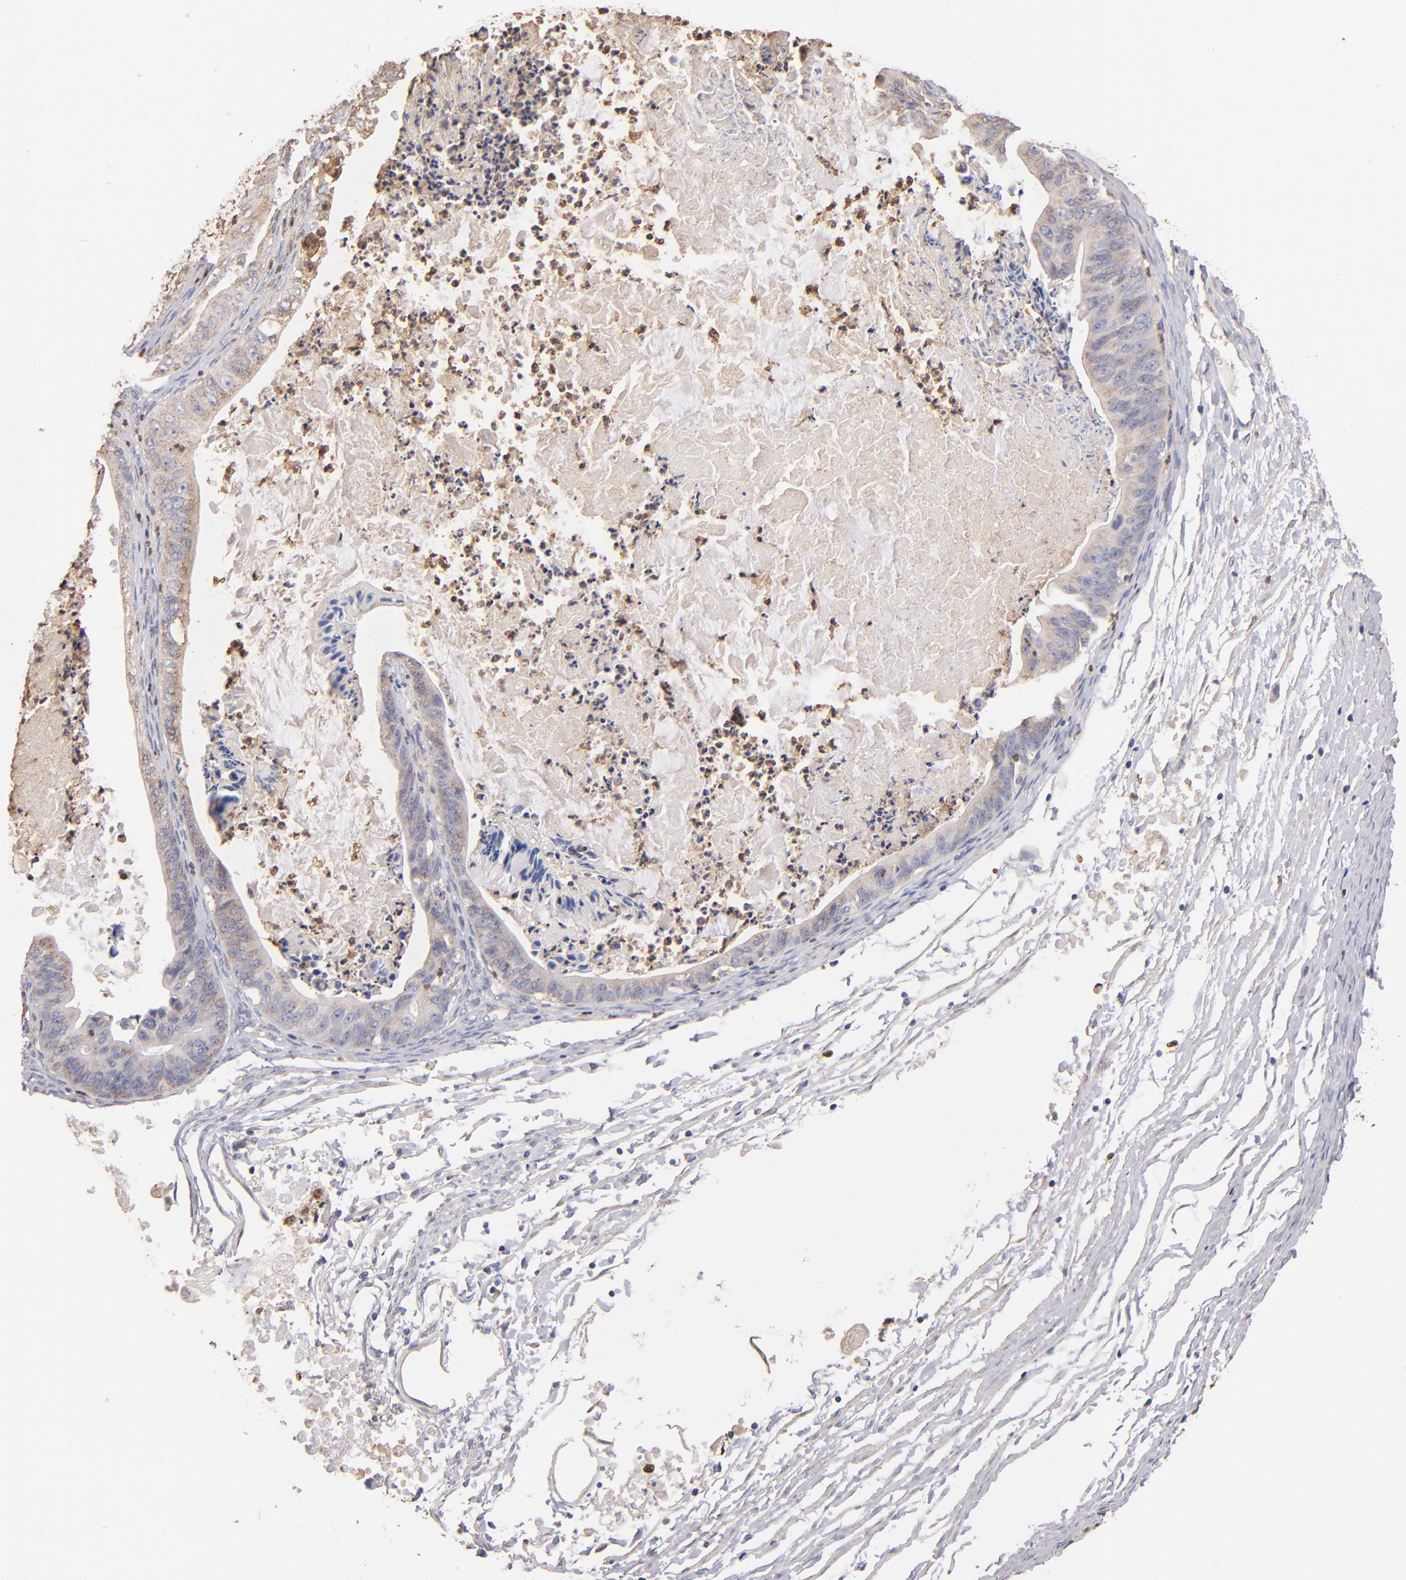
{"staining": {"intensity": "weak", "quantity": "25%-75%", "location": "cytoplasmic/membranous"}, "tissue": "ovarian cancer", "cell_type": "Tumor cells", "image_type": "cancer", "snomed": [{"axis": "morphology", "description": "Cystadenocarcinoma, mucinous, NOS"}, {"axis": "topography", "description": "Ovary"}], "caption": "DAB (3,3'-diaminobenzidine) immunohistochemical staining of mucinous cystadenocarcinoma (ovarian) exhibits weak cytoplasmic/membranous protein staining in approximately 25%-75% of tumor cells.", "gene": "RO60", "patient": {"sex": "female", "age": 37}}